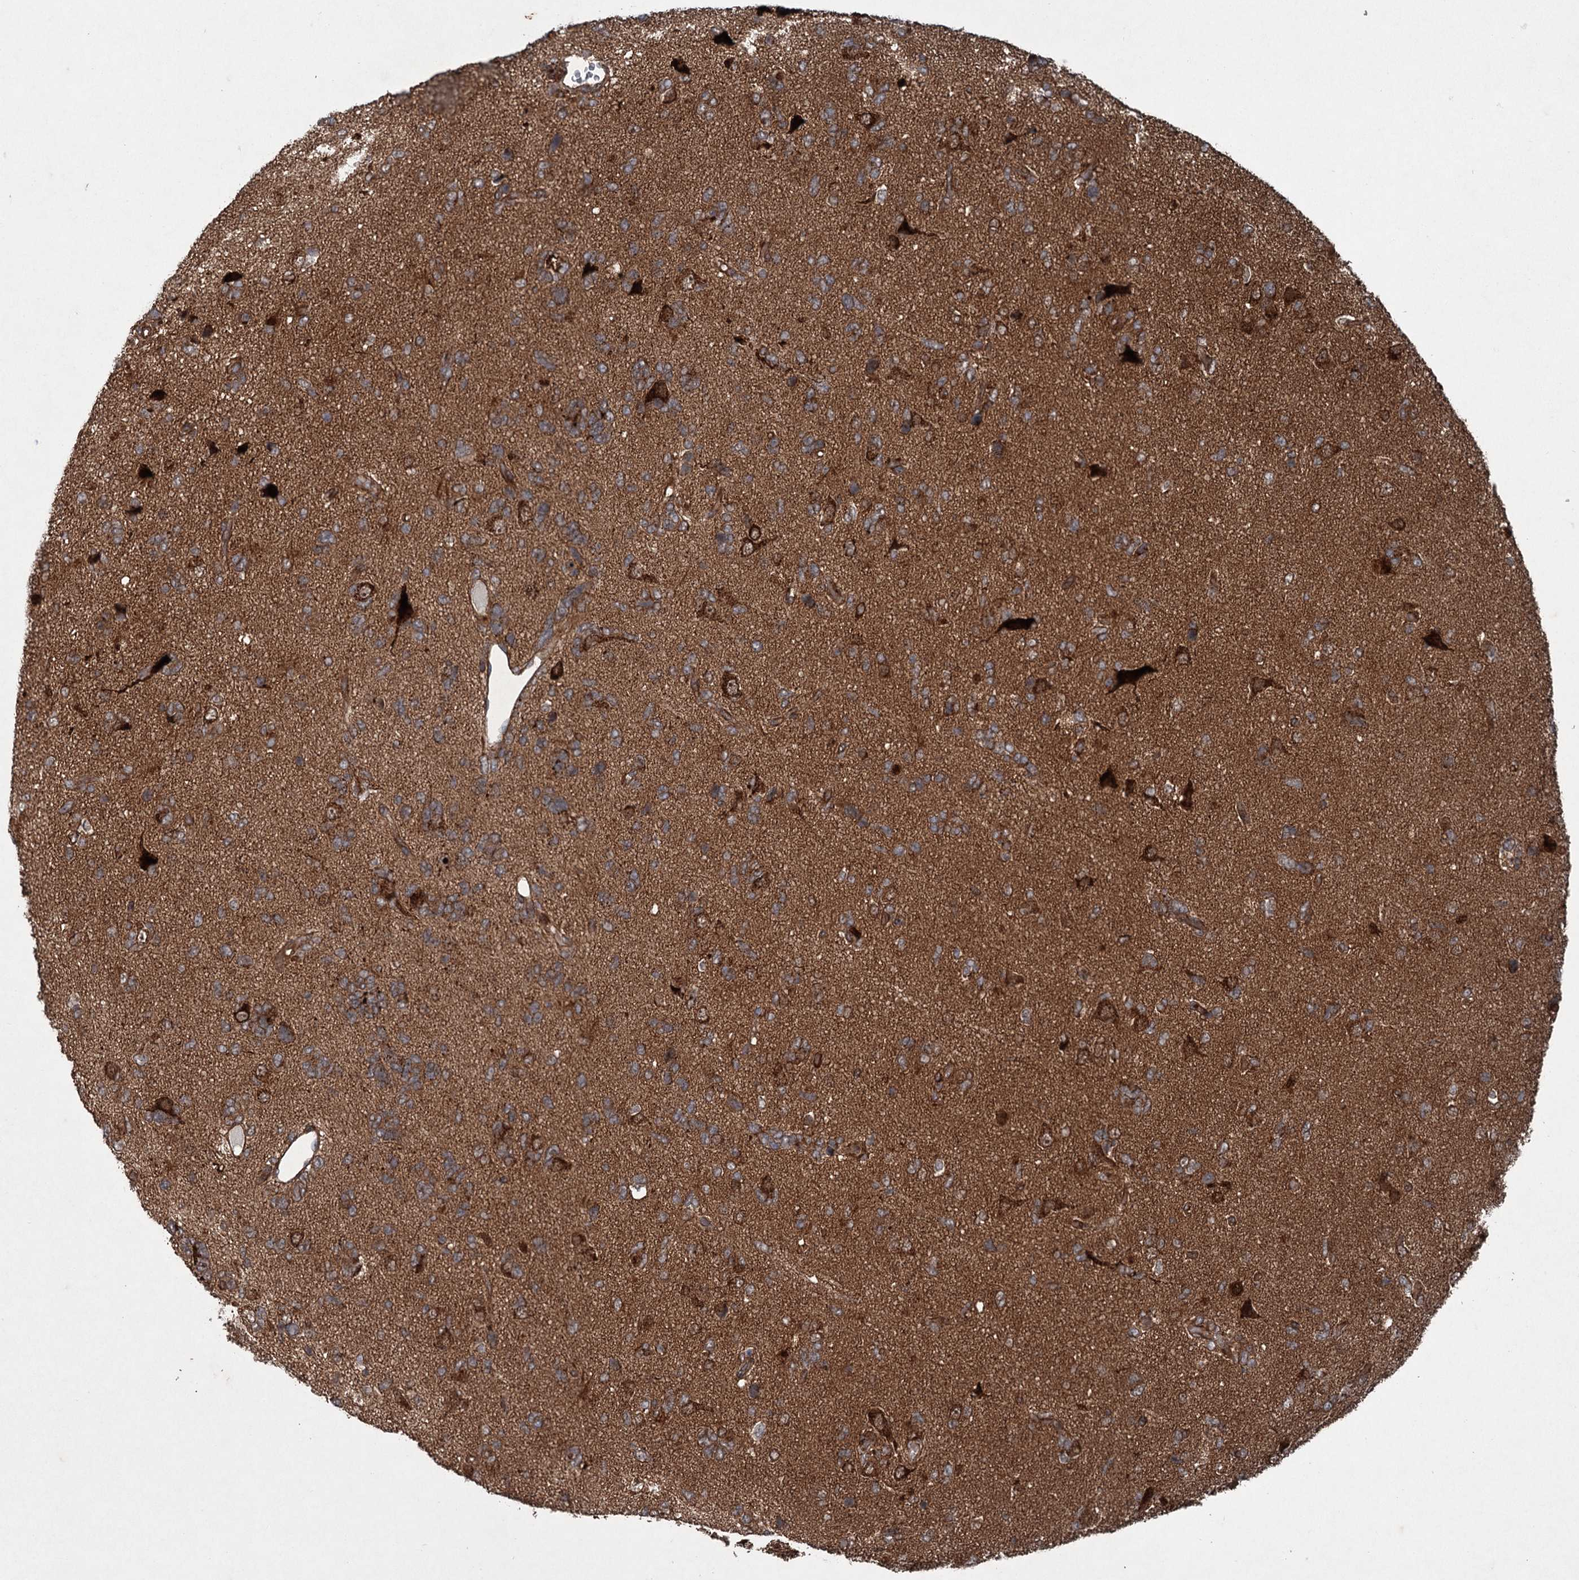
{"staining": {"intensity": "moderate", "quantity": ">75%", "location": "cytoplasmic/membranous"}, "tissue": "glioma", "cell_type": "Tumor cells", "image_type": "cancer", "snomed": [{"axis": "morphology", "description": "Glioma, malignant, High grade"}, {"axis": "topography", "description": "Brain"}], "caption": "Glioma stained with DAB (3,3'-diaminobenzidine) immunohistochemistry (IHC) displays medium levels of moderate cytoplasmic/membranous expression in about >75% of tumor cells. (DAB (3,3'-diaminobenzidine) IHC, brown staining for protein, blue staining for nuclei).", "gene": "ALAS1", "patient": {"sex": "female", "age": 59}}